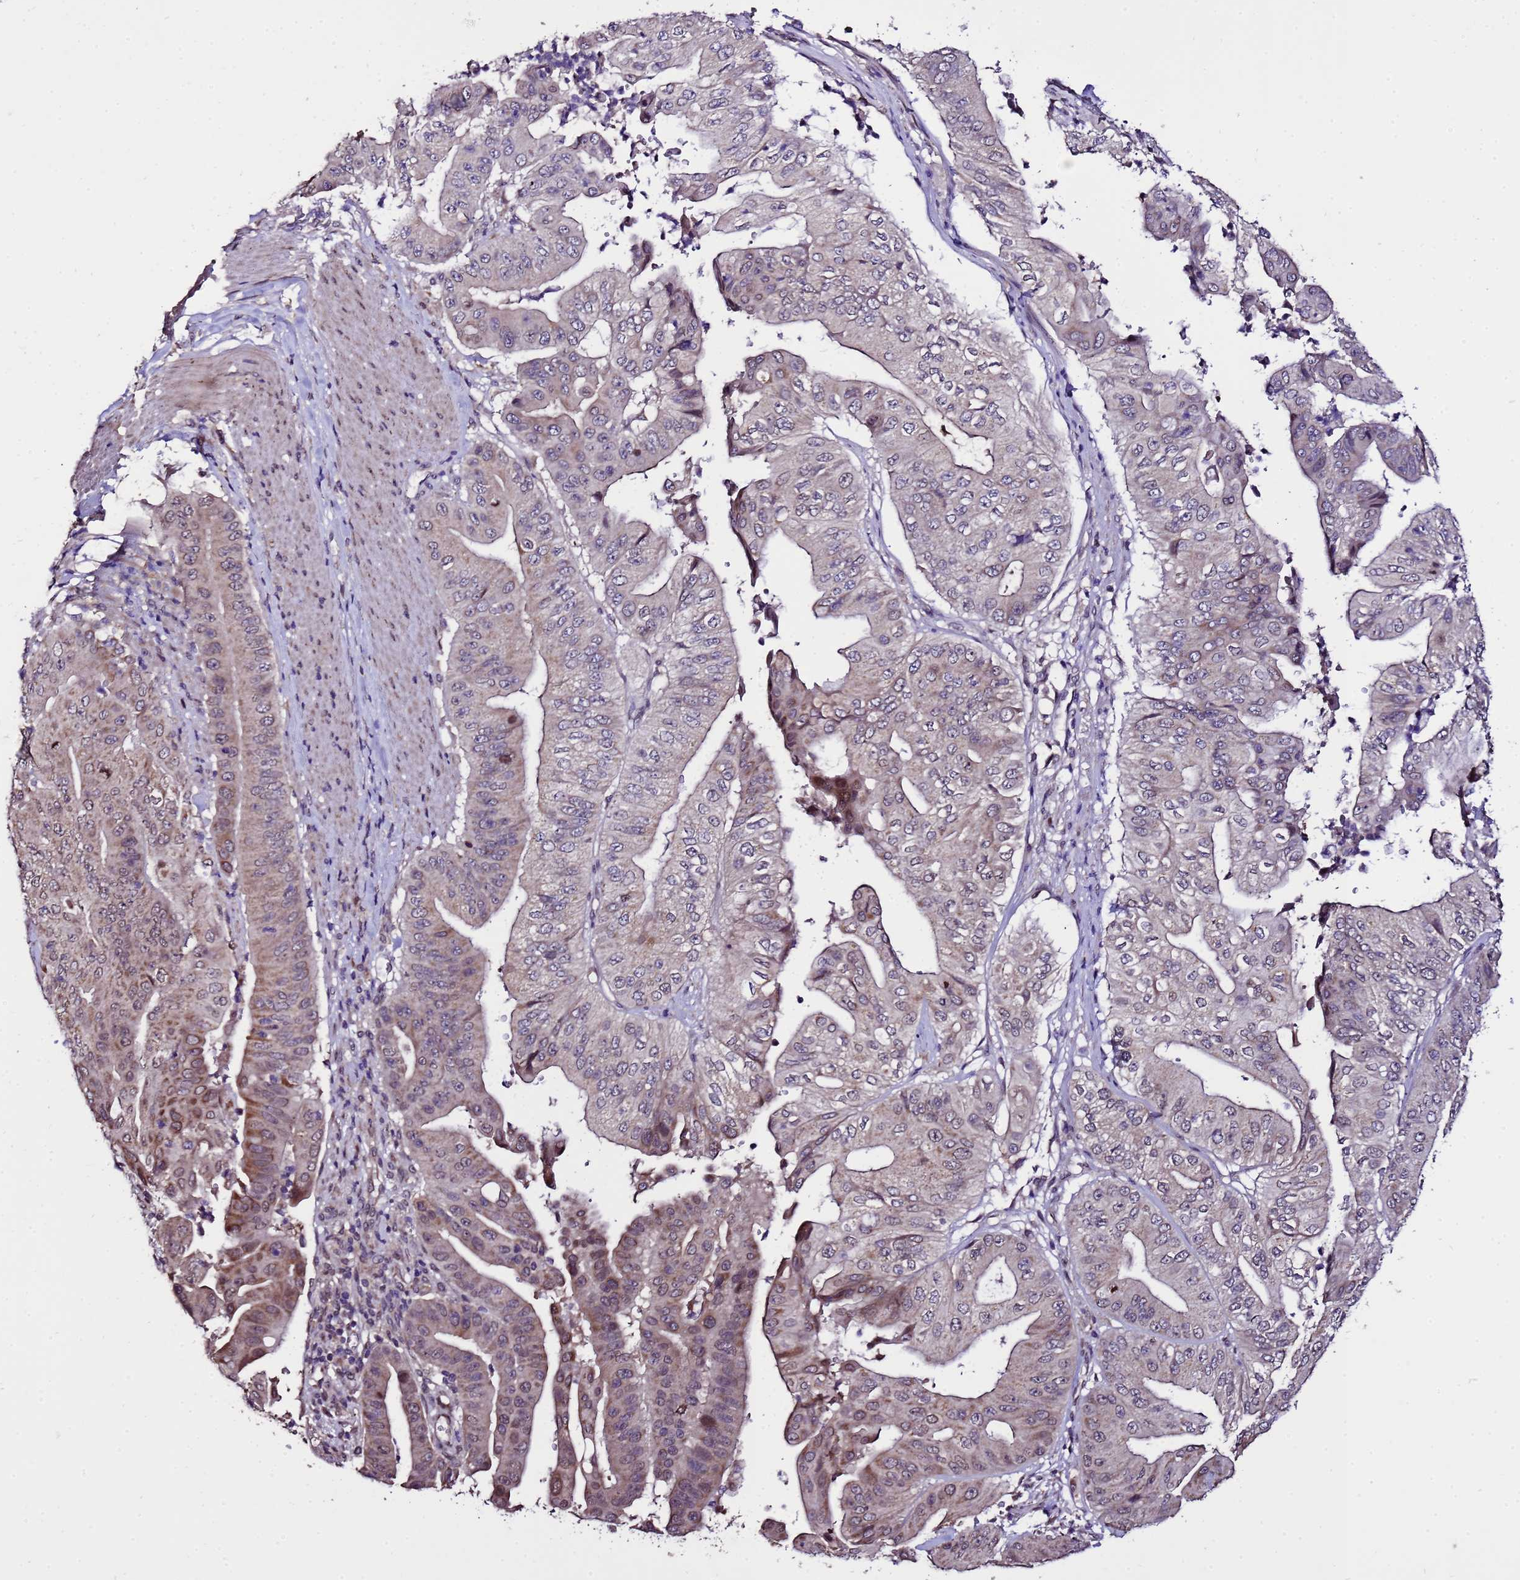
{"staining": {"intensity": "moderate", "quantity": "25%-75%", "location": "cytoplasmic/membranous,nuclear"}, "tissue": "pancreatic cancer", "cell_type": "Tumor cells", "image_type": "cancer", "snomed": [{"axis": "morphology", "description": "Adenocarcinoma, NOS"}, {"axis": "topography", "description": "Pancreas"}], "caption": "Immunohistochemistry image of human pancreatic cancer stained for a protein (brown), which reveals medium levels of moderate cytoplasmic/membranous and nuclear staining in about 25%-75% of tumor cells.", "gene": "ZNF329", "patient": {"sex": "female", "age": 77}}